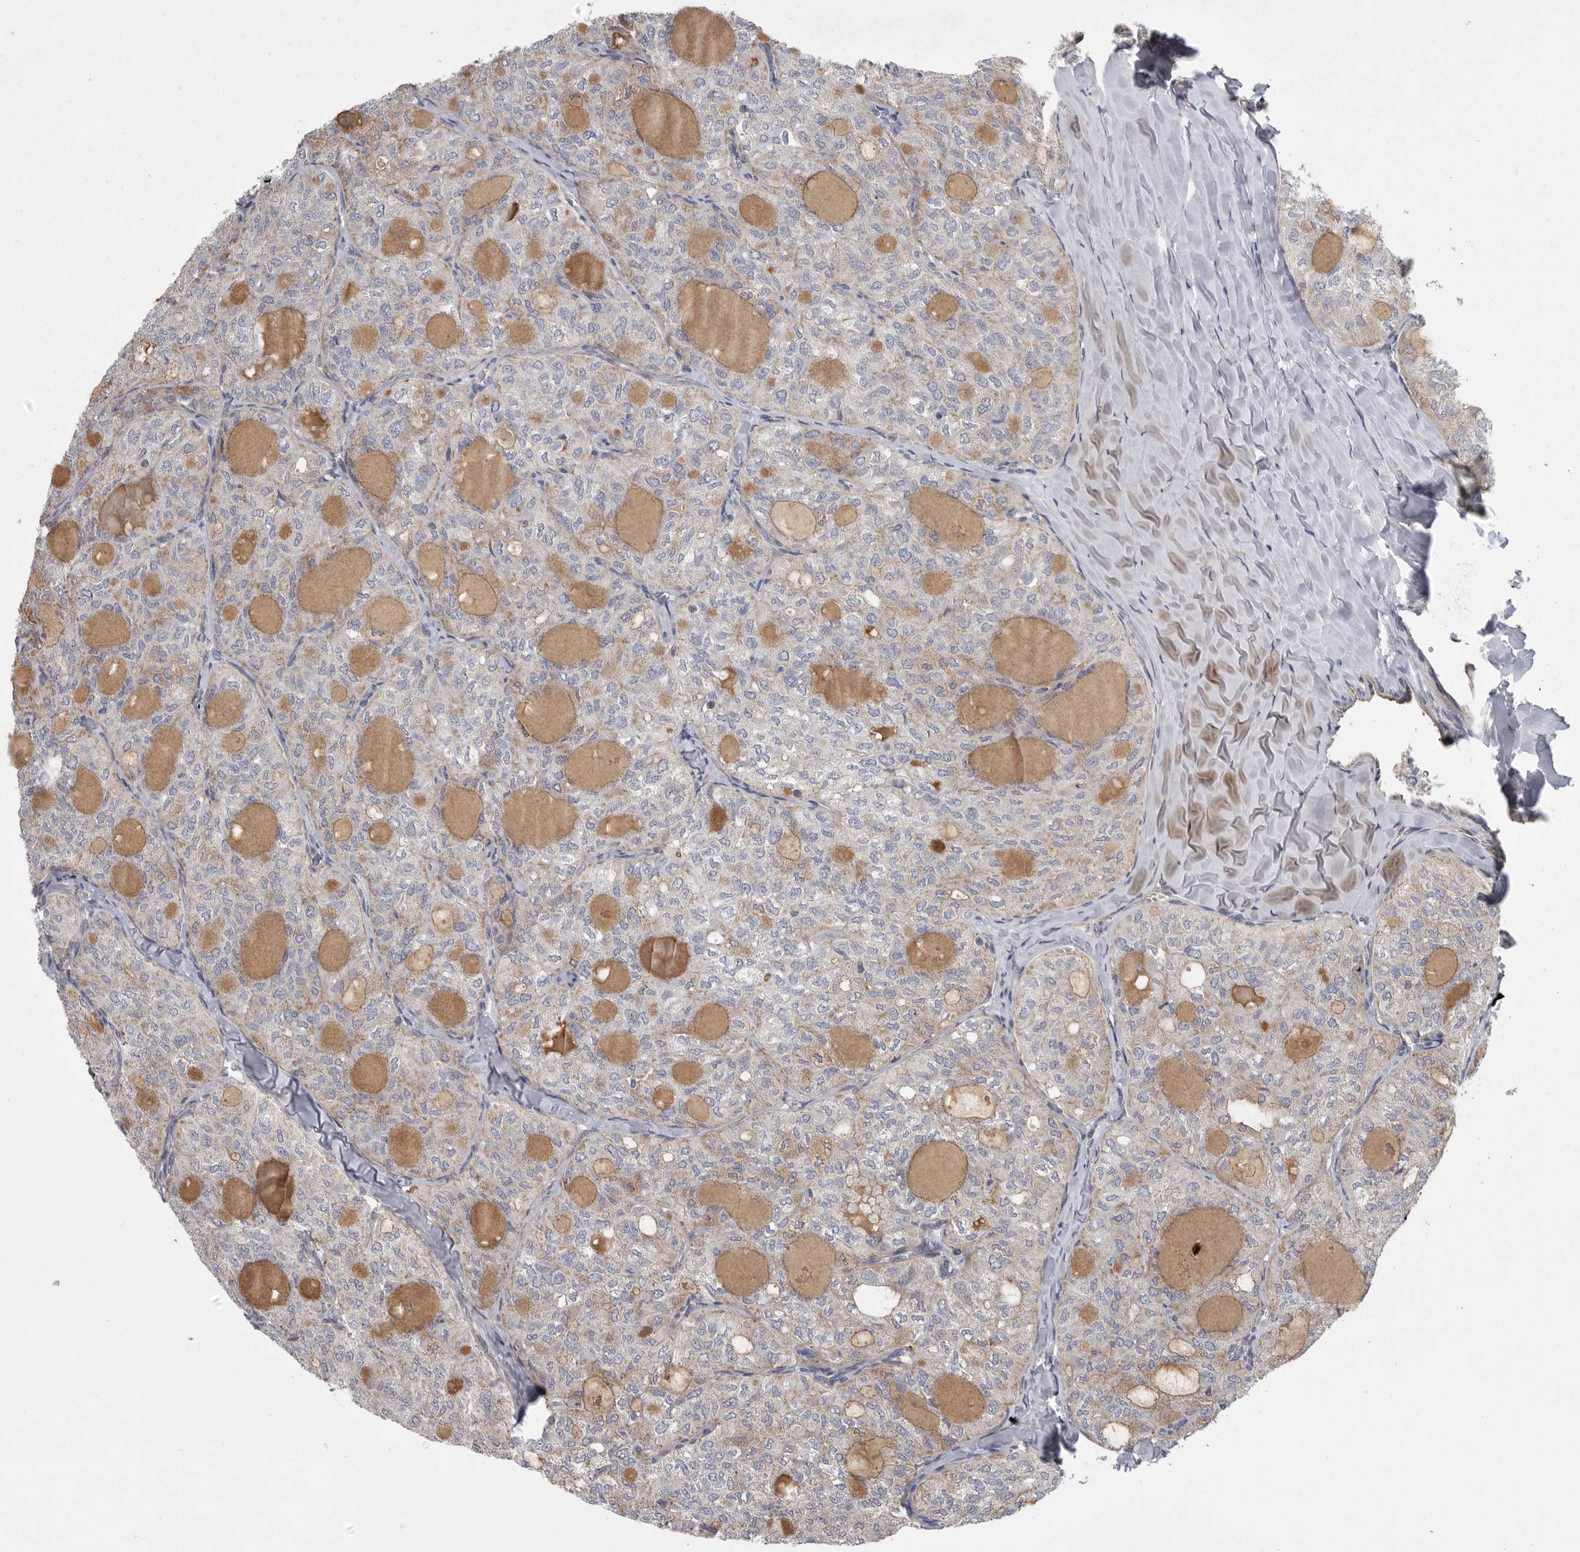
{"staining": {"intensity": "negative", "quantity": "none", "location": "none"}, "tissue": "thyroid cancer", "cell_type": "Tumor cells", "image_type": "cancer", "snomed": [{"axis": "morphology", "description": "Follicular adenoma carcinoma, NOS"}, {"axis": "topography", "description": "Thyroid gland"}], "caption": "Immunohistochemistry (IHC) micrograph of neoplastic tissue: human follicular adenoma carcinoma (thyroid) stained with DAB (3,3'-diaminobenzidine) displays no significant protein positivity in tumor cells.", "gene": "CRP", "patient": {"sex": "male", "age": 75}}